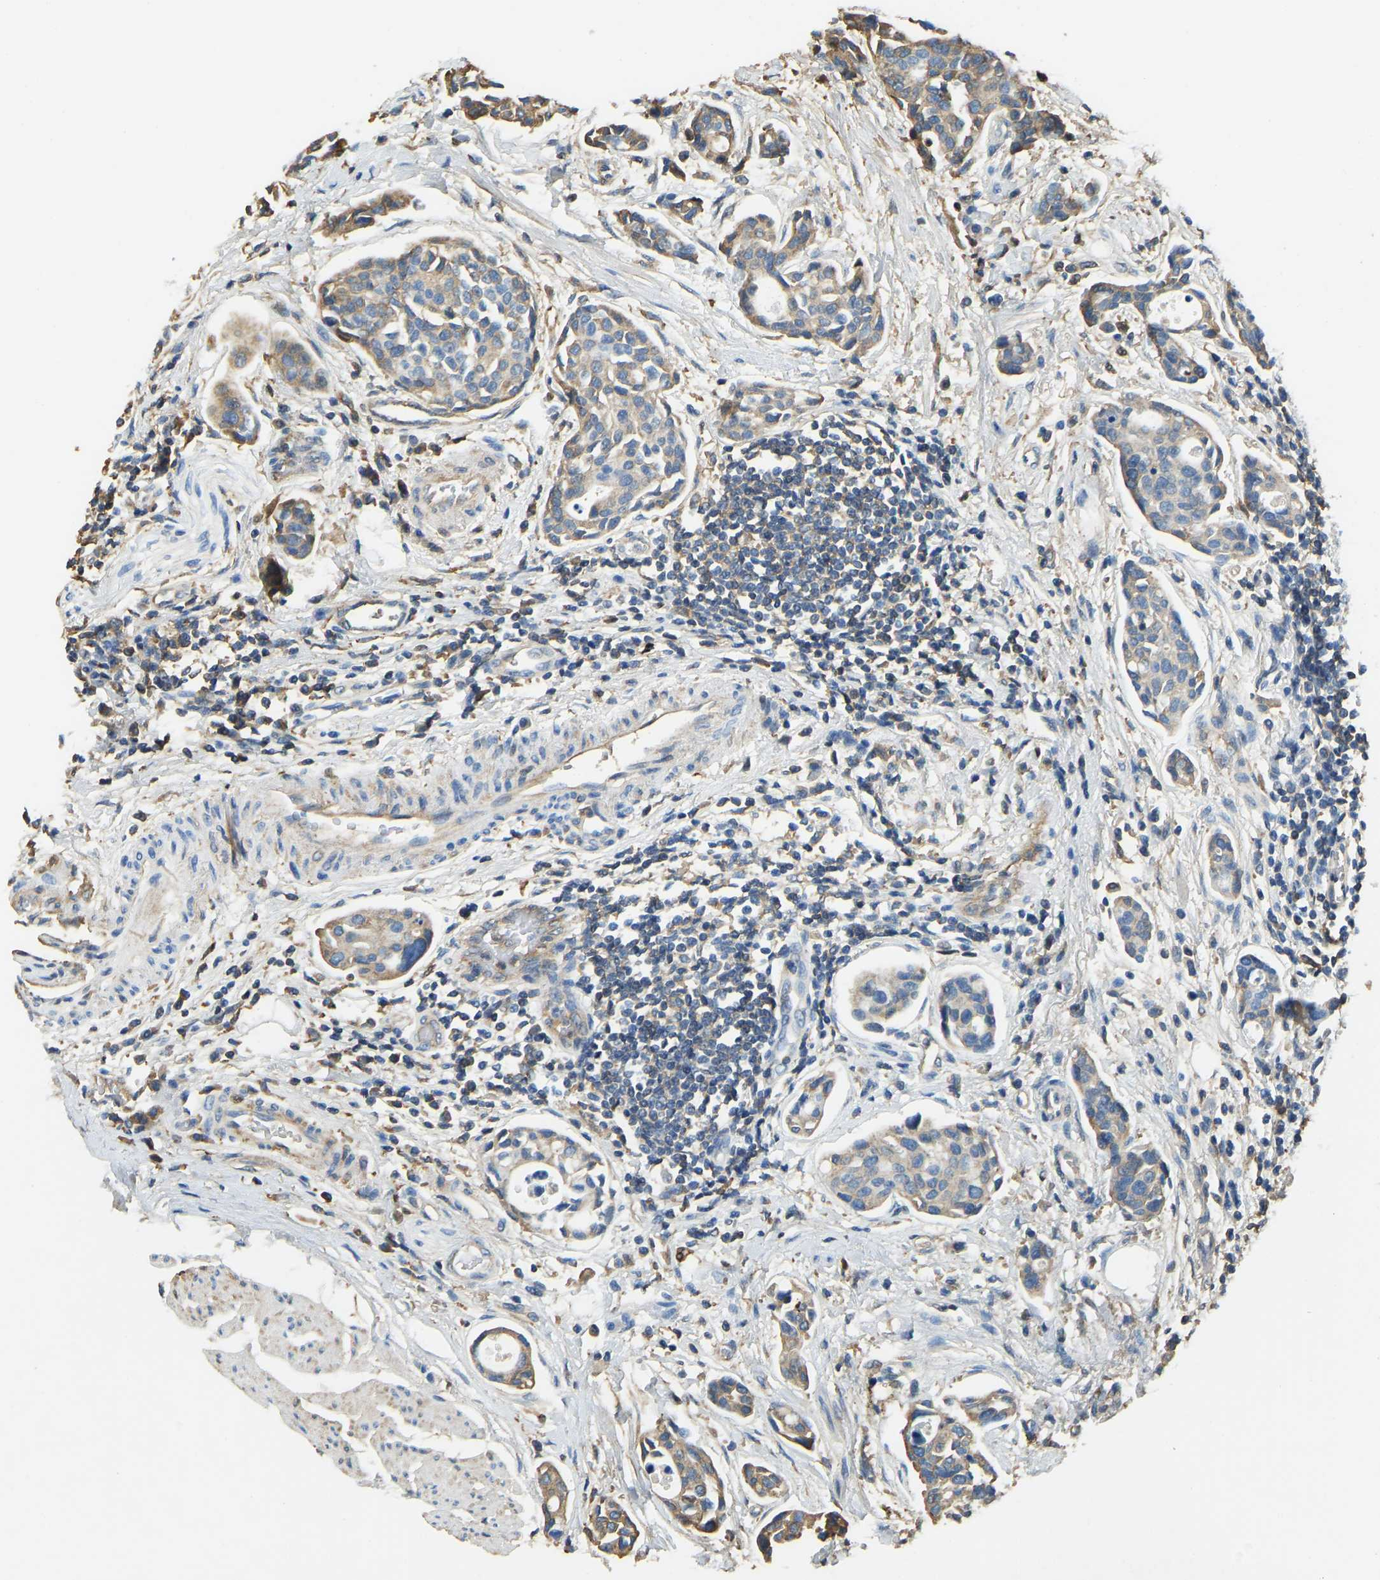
{"staining": {"intensity": "weak", "quantity": ">75%", "location": "cytoplasmic/membranous"}, "tissue": "urothelial cancer", "cell_type": "Tumor cells", "image_type": "cancer", "snomed": [{"axis": "morphology", "description": "Urothelial carcinoma, High grade"}, {"axis": "topography", "description": "Urinary bladder"}], "caption": "Immunohistochemical staining of human urothelial cancer exhibits low levels of weak cytoplasmic/membranous expression in approximately >75% of tumor cells.", "gene": "THBS4", "patient": {"sex": "male", "age": 78}}